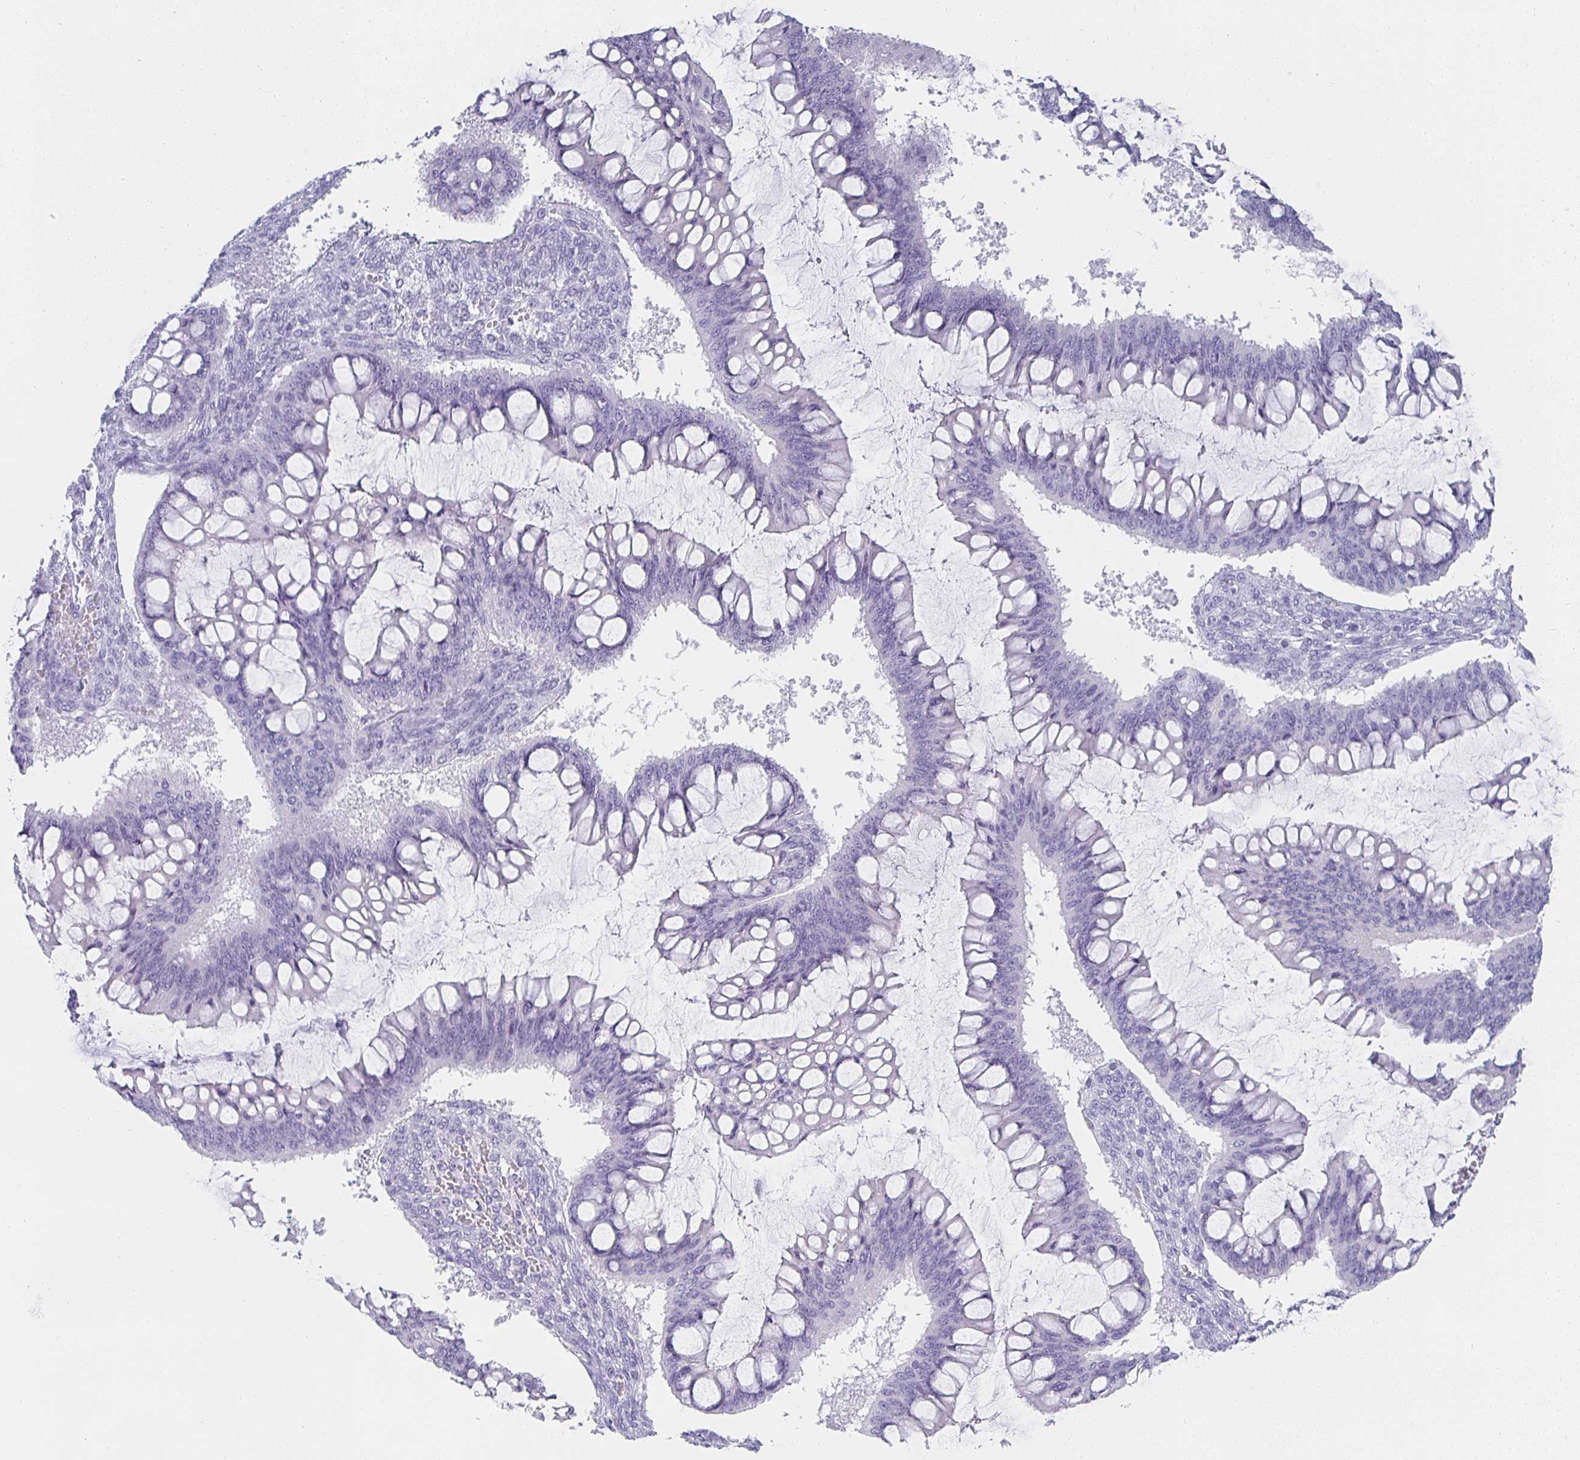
{"staining": {"intensity": "negative", "quantity": "none", "location": "none"}, "tissue": "ovarian cancer", "cell_type": "Tumor cells", "image_type": "cancer", "snomed": [{"axis": "morphology", "description": "Cystadenocarcinoma, mucinous, NOS"}, {"axis": "topography", "description": "Ovary"}], "caption": "This photomicrograph is of mucinous cystadenocarcinoma (ovarian) stained with immunohistochemistry to label a protein in brown with the nuclei are counter-stained blue. There is no staining in tumor cells. Nuclei are stained in blue.", "gene": "TPSD1", "patient": {"sex": "female", "age": 73}}